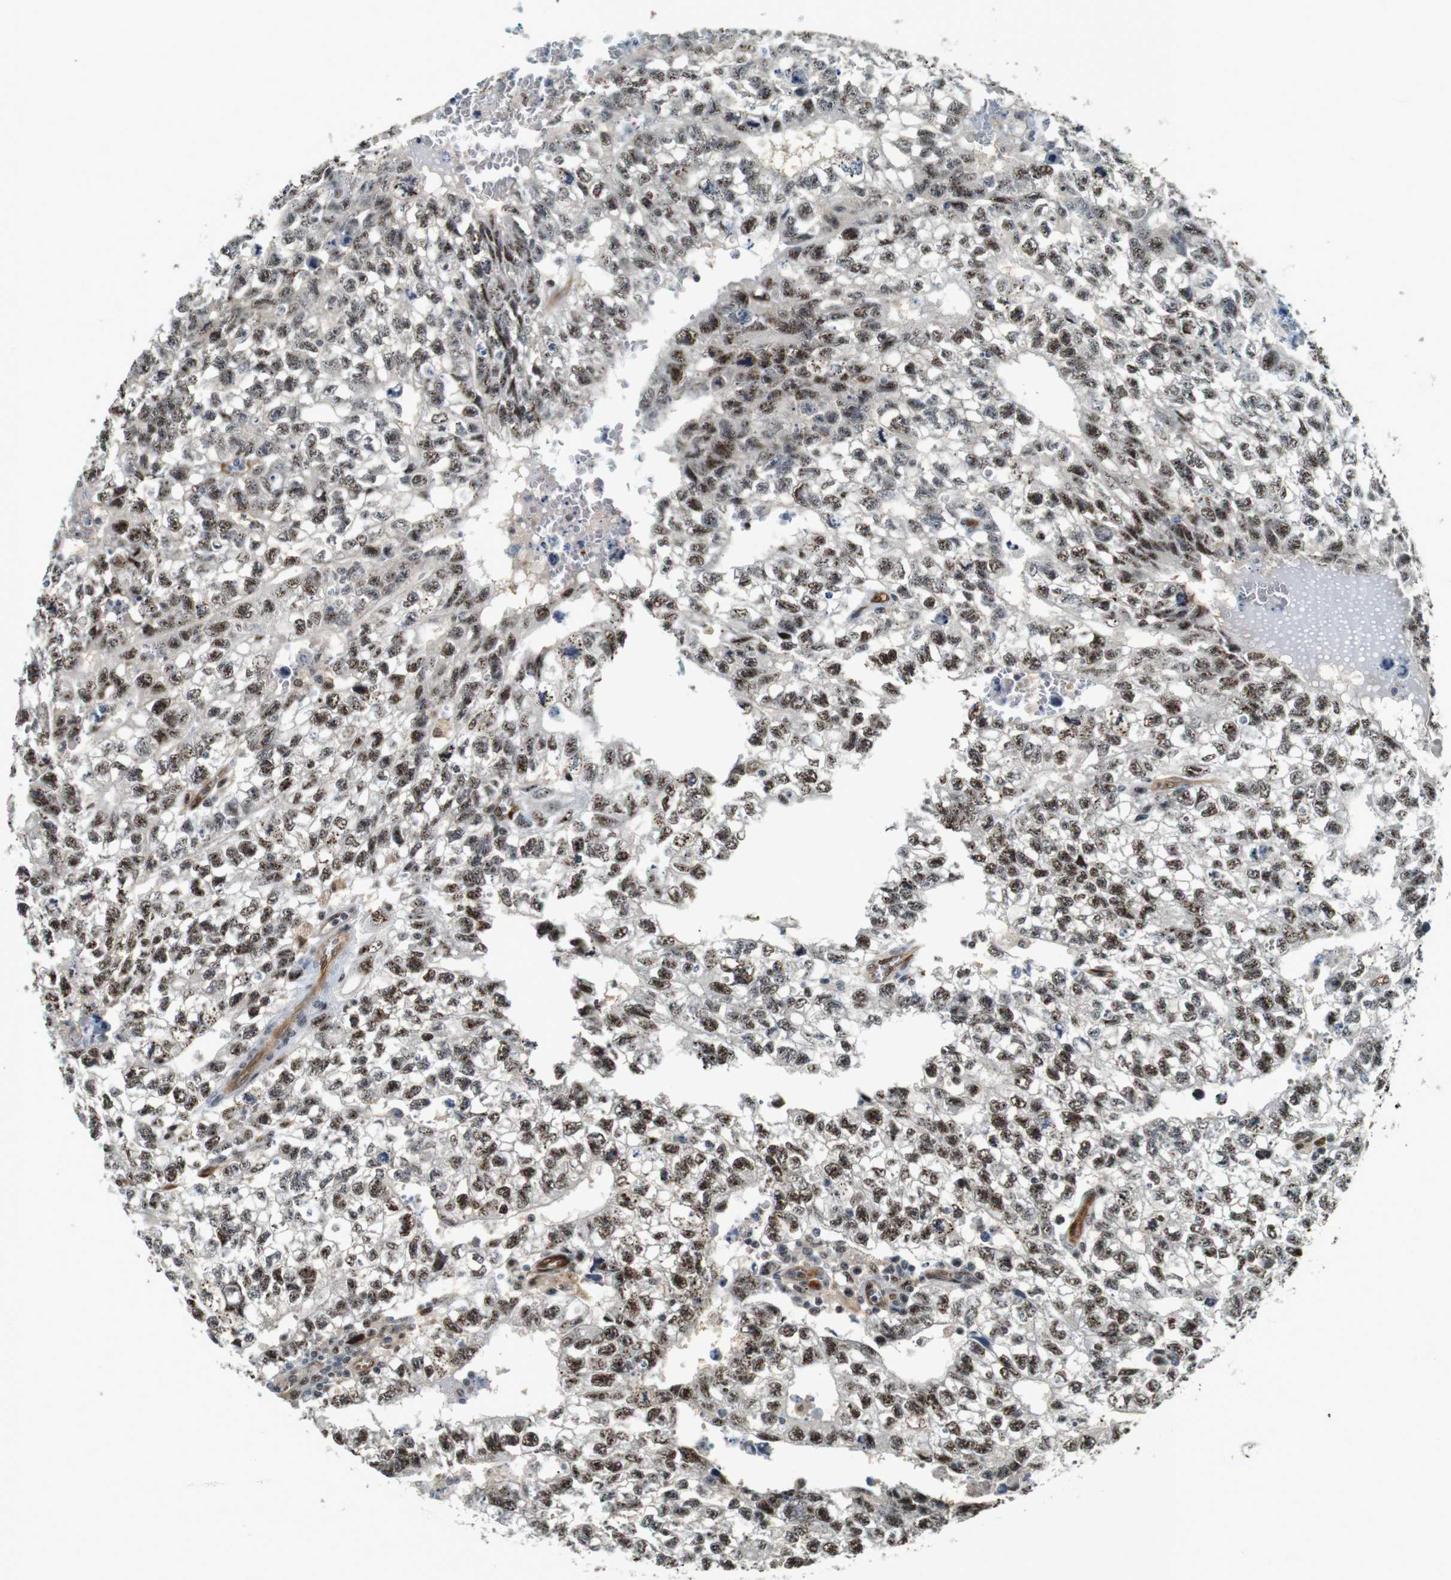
{"staining": {"intensity": "moderate", "quantity": ">75%", "location": "nuclear"}, "tissue": "testis cancer", "cell_type": "Tumor cells", "image_type": "cancer", "snomed": [{"axis": "morphology", "description": "Seminoma, NOS"}, {"axis": "morphology", "description": "Carcinoma, Embryonal, NOS"}, {"axis": "topography", "description": "Testis"}], "caption": "Immunohistochemical staining of human seminoma (testis) exhibits medium levels of moderate nuclear protein staining in about >75% of tumor cells. Immunohistochemistry stains the protein in brown and the nuclei are stained blue.", "gene": "LXN", "patient": {"sex": "male", "age": 38}}